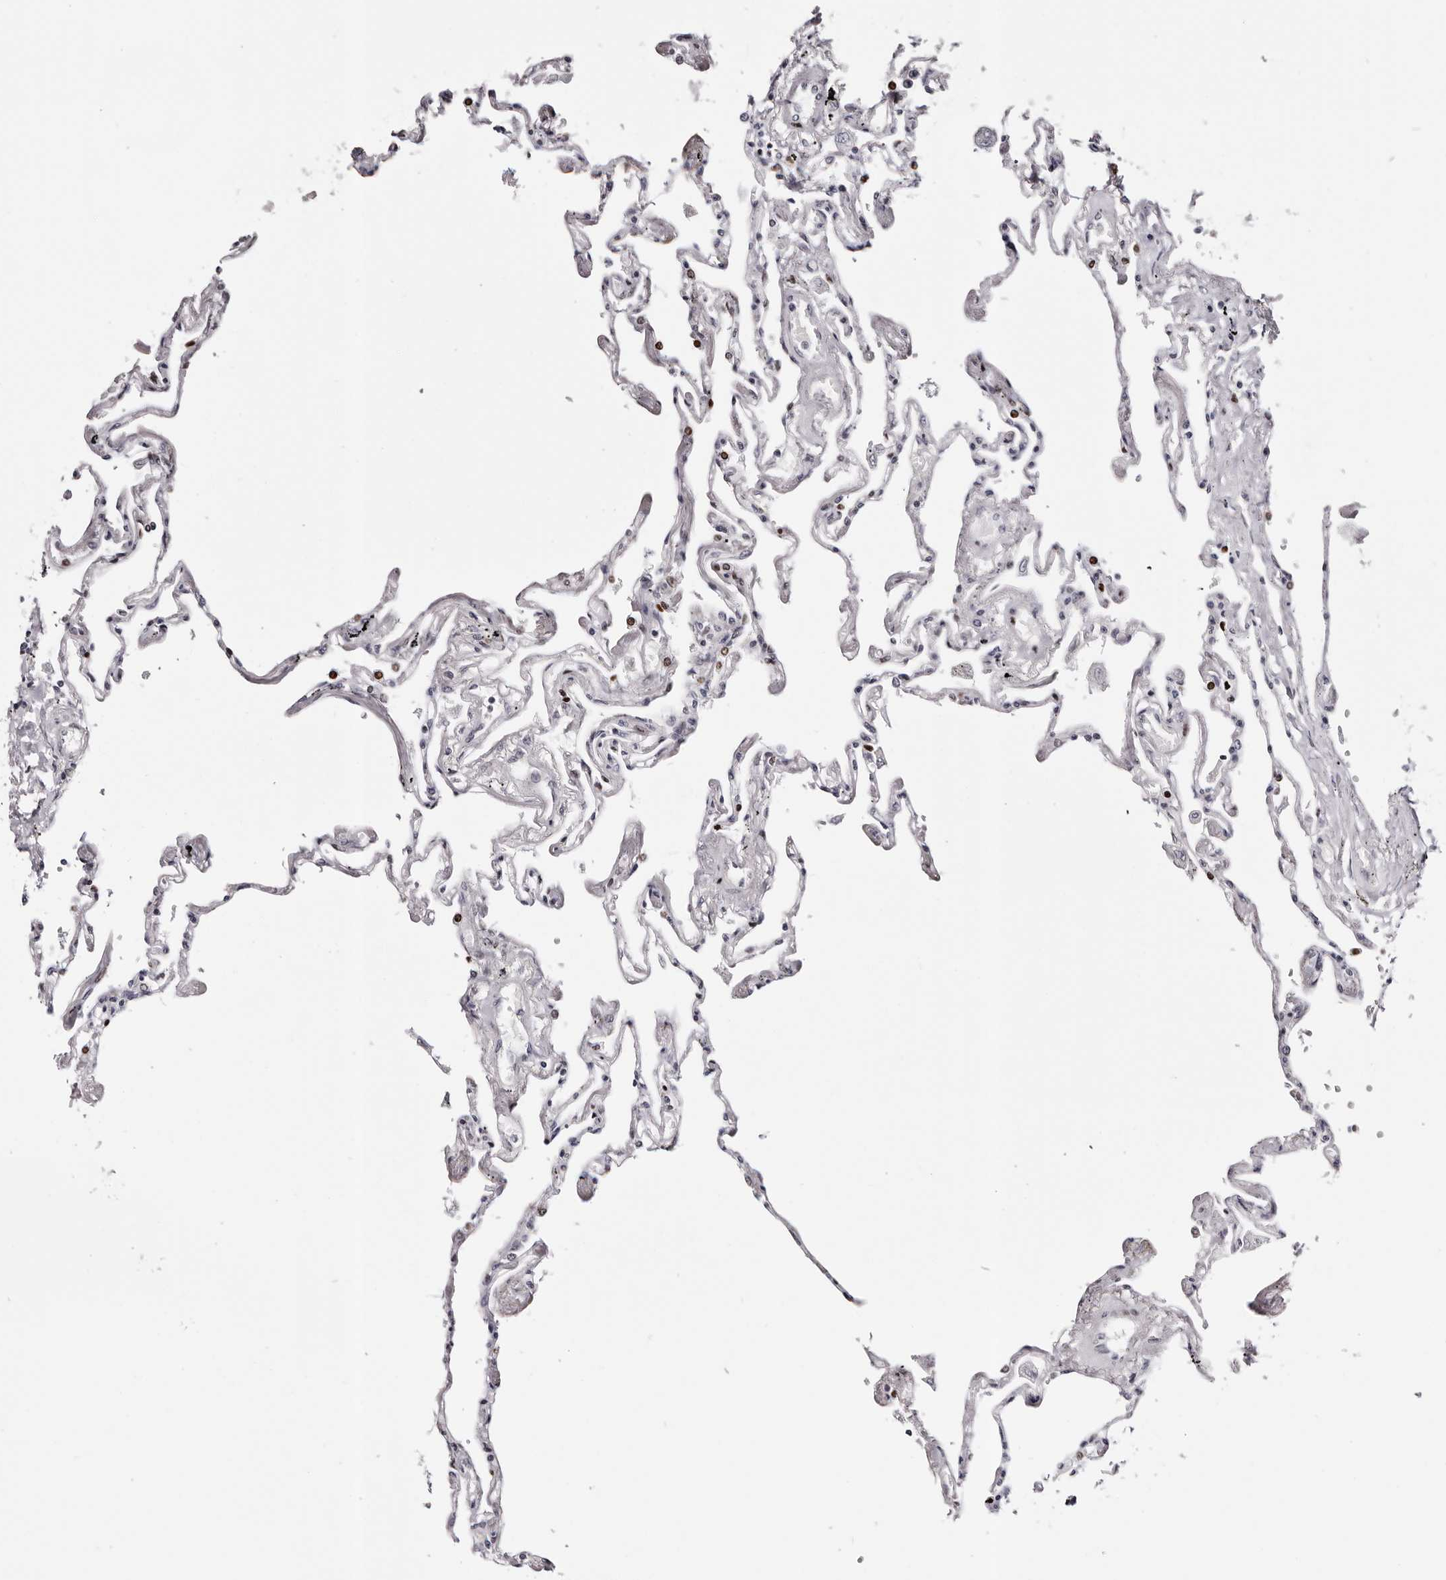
{"staining": {"intensity": "moderate", "quantity": "25%-75%", "location": "nuclear"}, "tissue": "lung", "cell_type": "Alveolar cells", "image_type": "normal", "snomed": [{"axis": "morphology", "description": "Normal tissue, NOS"}, {"axis": "topography", "description": "Lung"}], "caption": "Protein expression analysis of unremarkable human lung reveals moderate nuclear staining in about 25%-75% of alveolar cells.", "gene": "NUP153", "patient": {"sex": "female", "age": 67}}